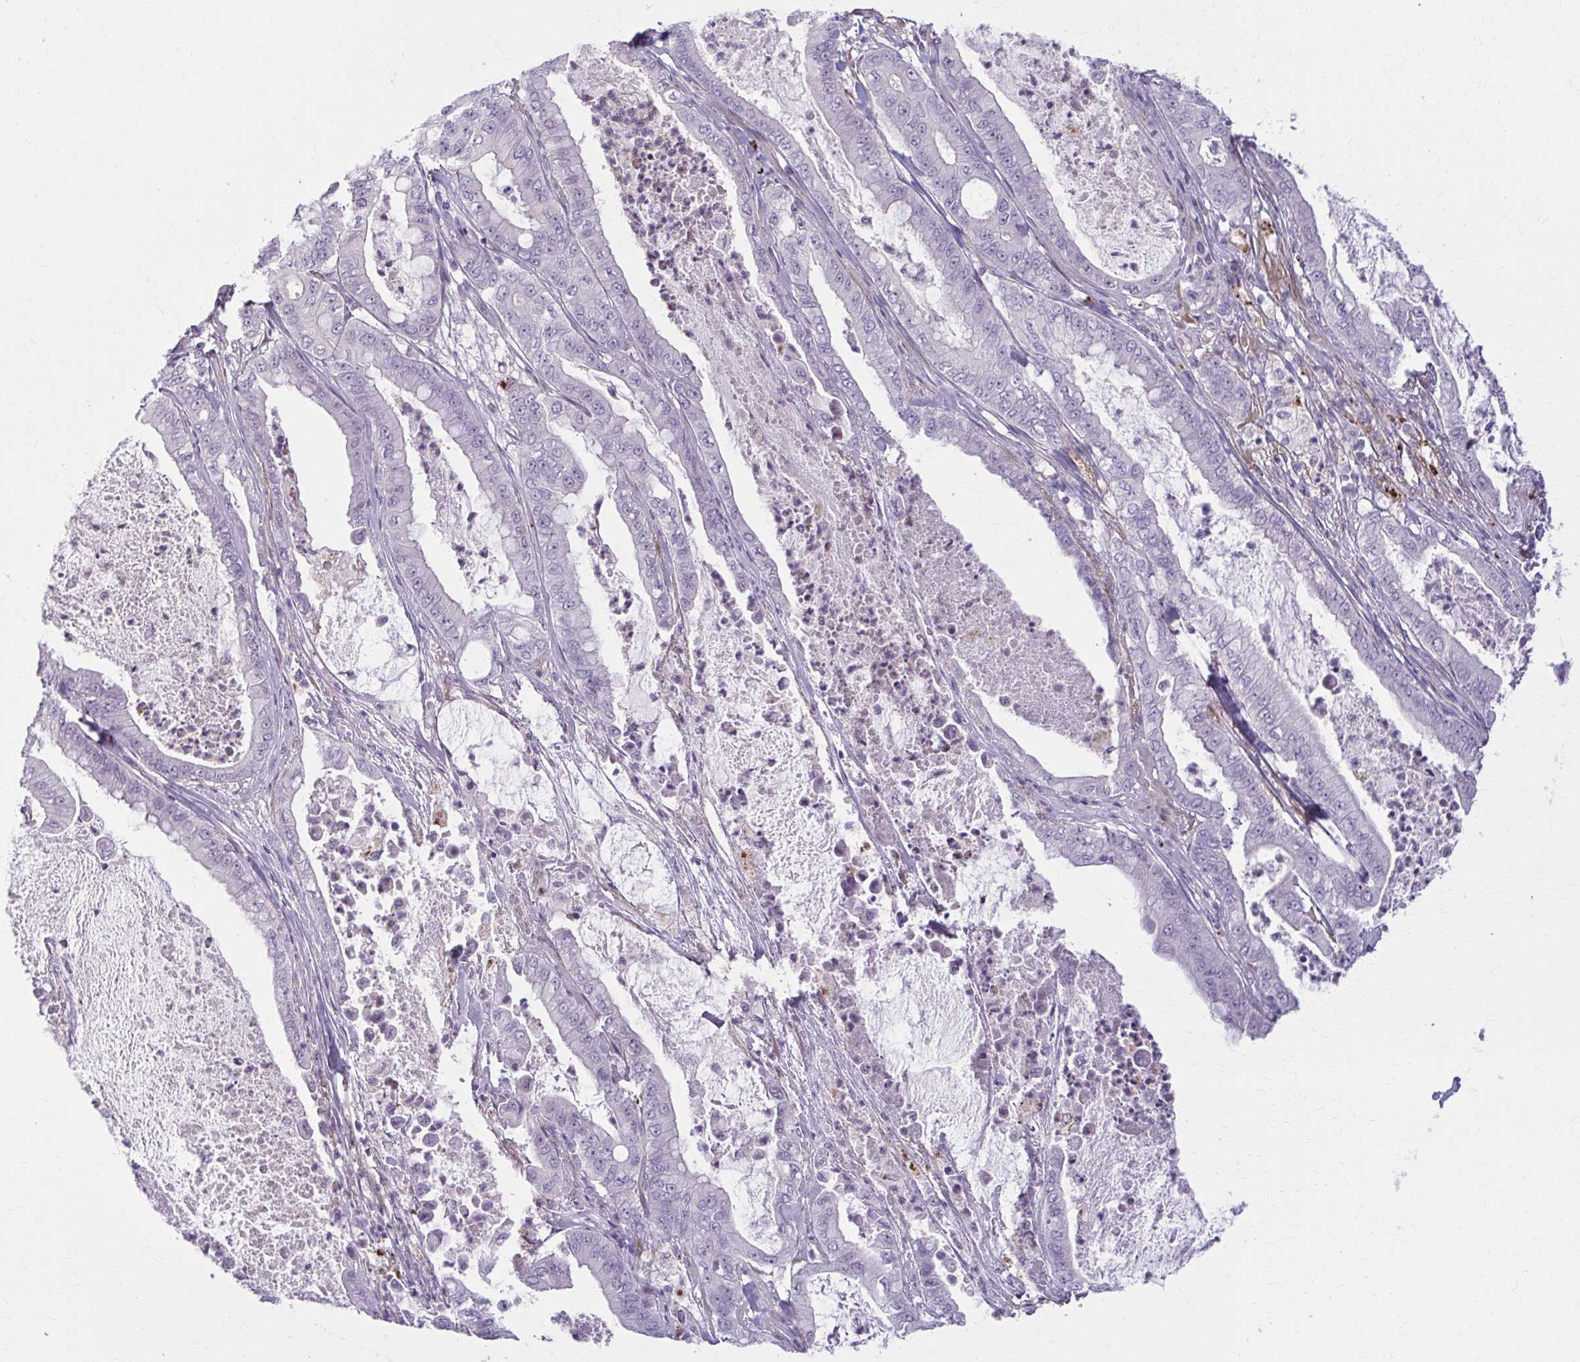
{"staining": {"intensity": "negative", "quantity": "none", "location": "none"}, "tissue": "pancreatic cancer", "cell_type": "Tumor cells", "image_type": "cancer", "snomed": [{"axis": "morphology", "description": "Adenocarcinoma, NOS"}, {"axis": "topography", "description": "Pancreas"}], "caption": "A micrograph of human pancreatic cancer (adenocarcinoma) is negative for staining in tumor cells. Brightfield microscopy of IHC stained with DAB (3,3'-diaminobenzidine) (brown) and hematoxylin (blue), captured at high magnification.", "gene": "NUMBL", "patient": {"sex": "male", "age": 71}}